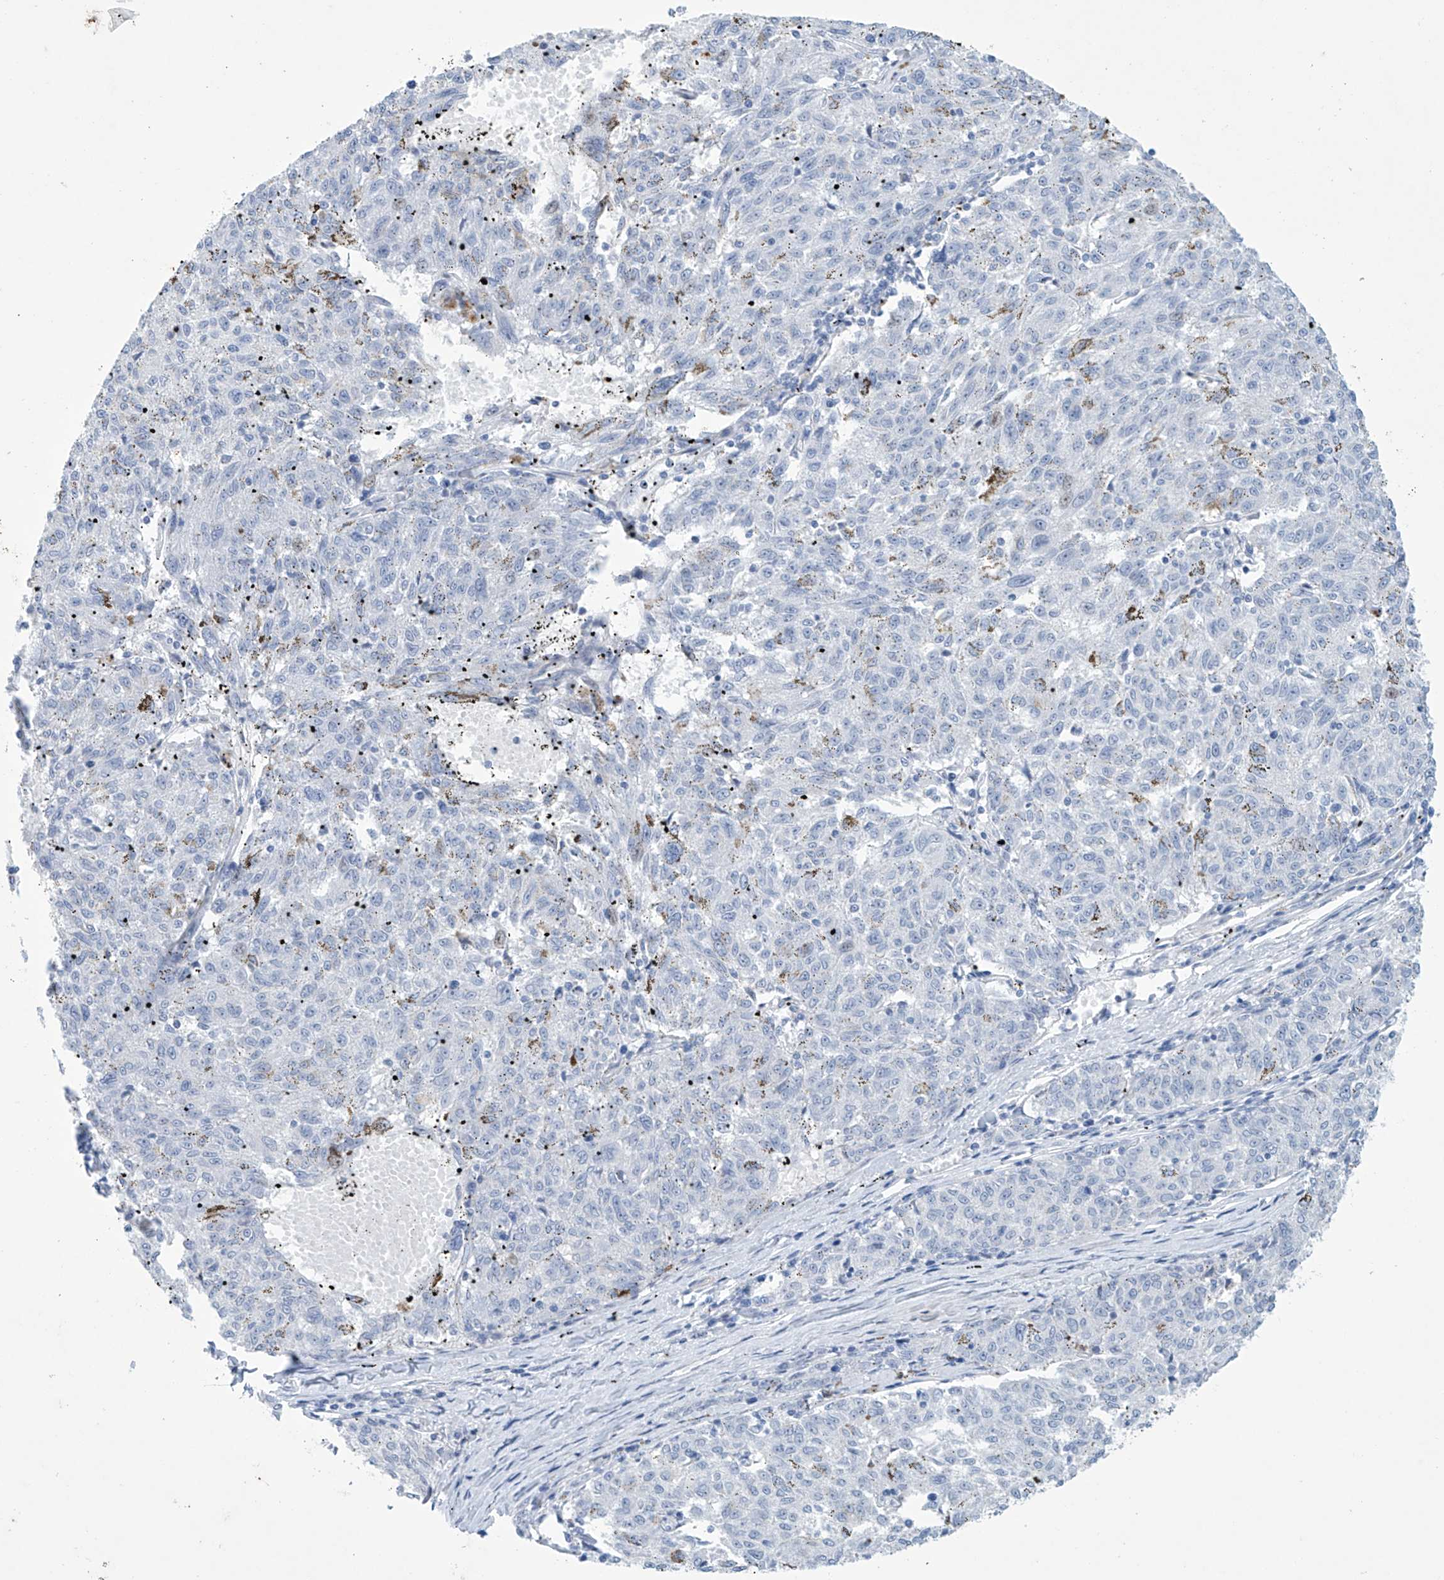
{"staining": {"intensity": "negative", "quantity": "none", "location": "none"}, "tissue": "melanoma", "cell_type": "Tumor cells", "image_type": "cancer", "snomed": [{"axis": "morphology", "description": "Malignant melanoma, NOS"}, {"axis": "topography", "description": "Skin"}], "caption": "IHC of malignant melanoma displays no staining in tumor cells.", "gene": "SLC35A5", "patient": {"sex": "female", "age": 72}}